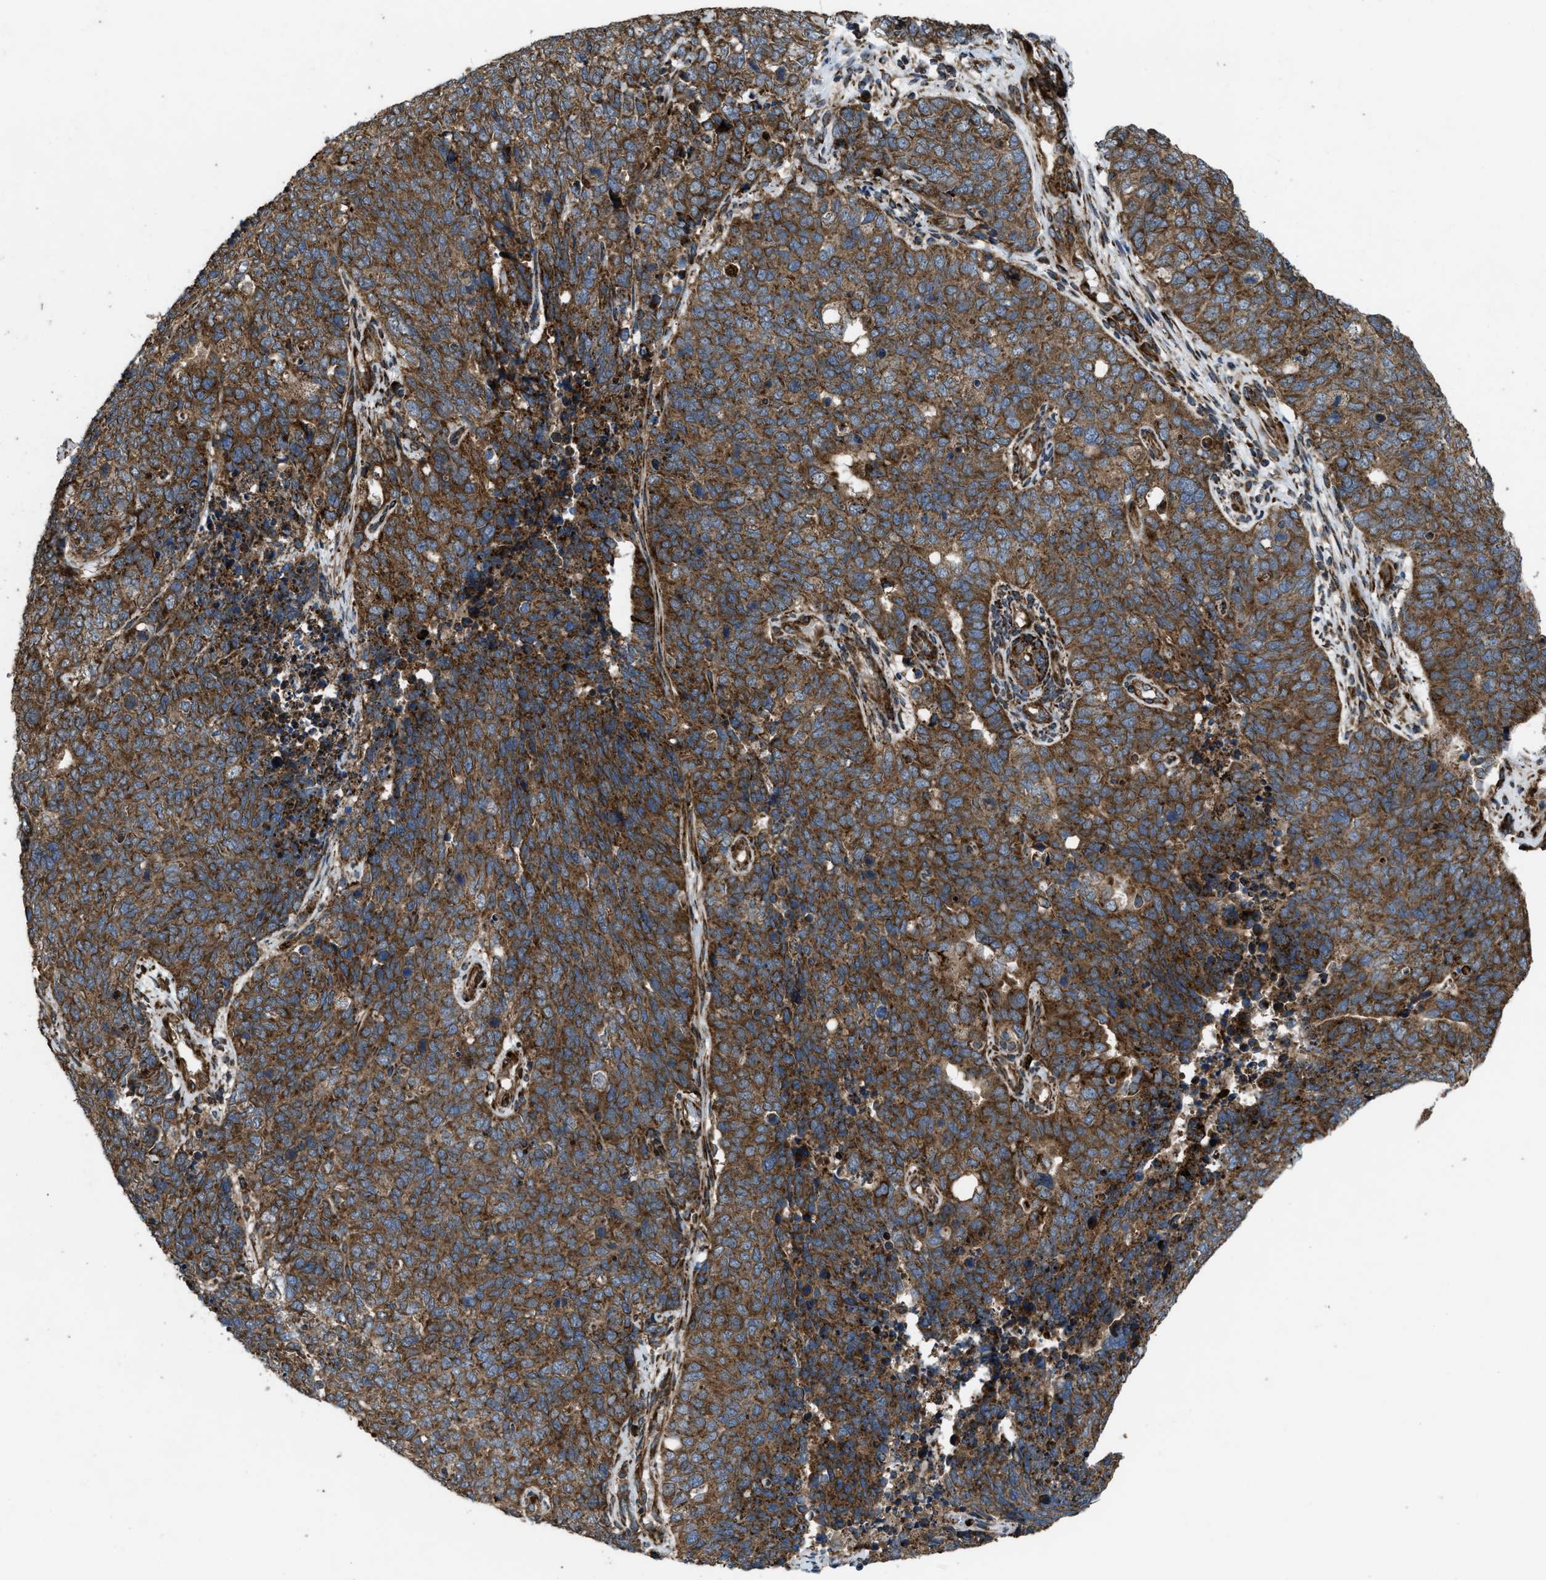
{"staining": {"intensity": "strong", "quantity": ">75%", "location": "cytoplasmic/membranous"}, "tissue": "cervical cancer", "cell_type": "Tumor cells", "image_type": "cancer", "snomed": [{"axis": "morphology", "description": "Squamous cell carcinoma, NOS"}, {"axis": "topography", "description": "Cervix"}], "caption": "A histopathology image of cervical cancer stained for a protein exhibits strong cytoplasmic/membranous brown staining in tumor cells.", "gene": "PER3", "patient": {"sex": "female", "age": 63}}